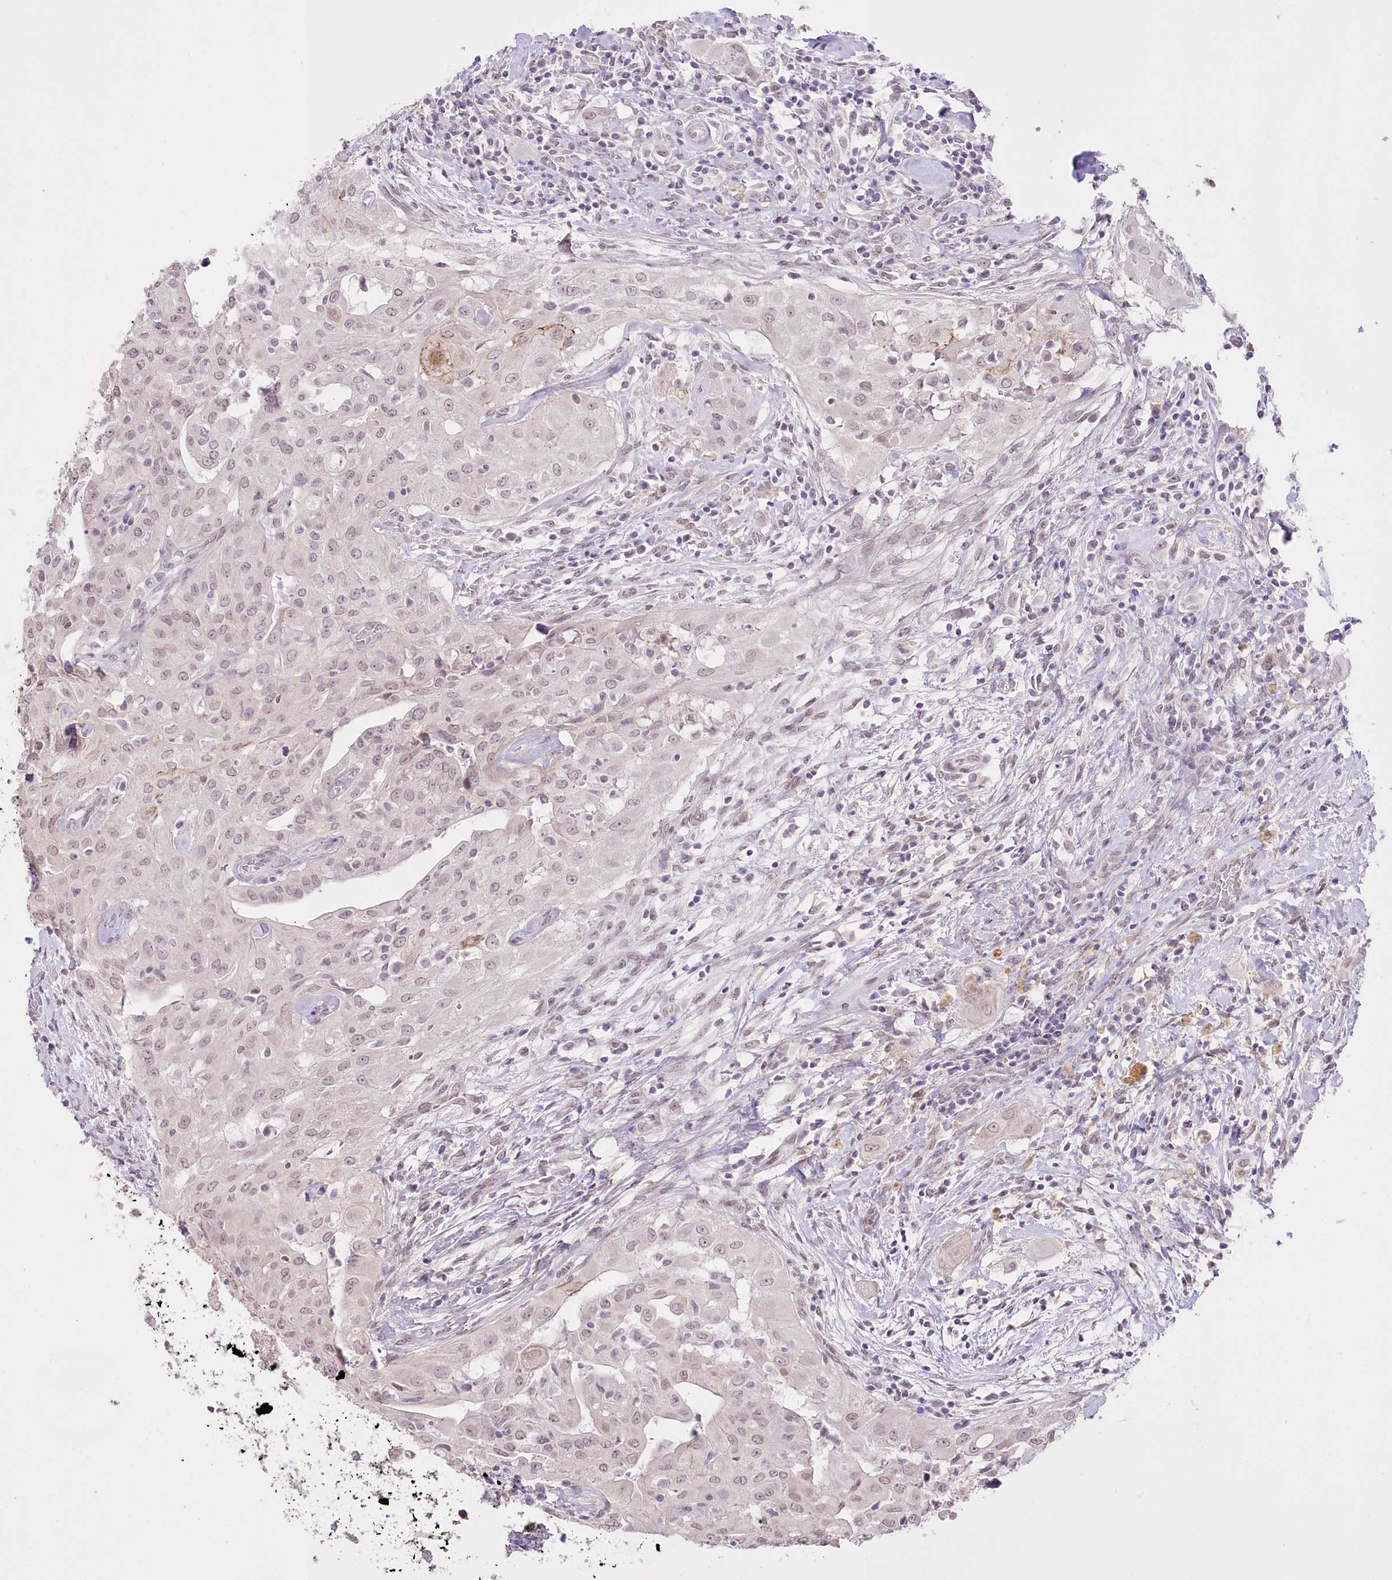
{"staining": {"intensity": "weak", "quantity": "25%-75%", "location": "nuclear"}, "tissue": "thyroid cancer", "cell_type": "Tumor cells", "image_type": "cancer", "snomed": [{"axis": "morphology", "description": "Papillary adenocarcinoma, NOS"}, {"axis": "topography", "description": "Thyroid gland"}], "caption": "Immunohistochemical staining of human thyroid cancer shows weak nuclear protein expression in approximately 25%-75% of tumor cells.", "gene": "SLC39A10", "patient": {"sex": "female", "age": 59}}